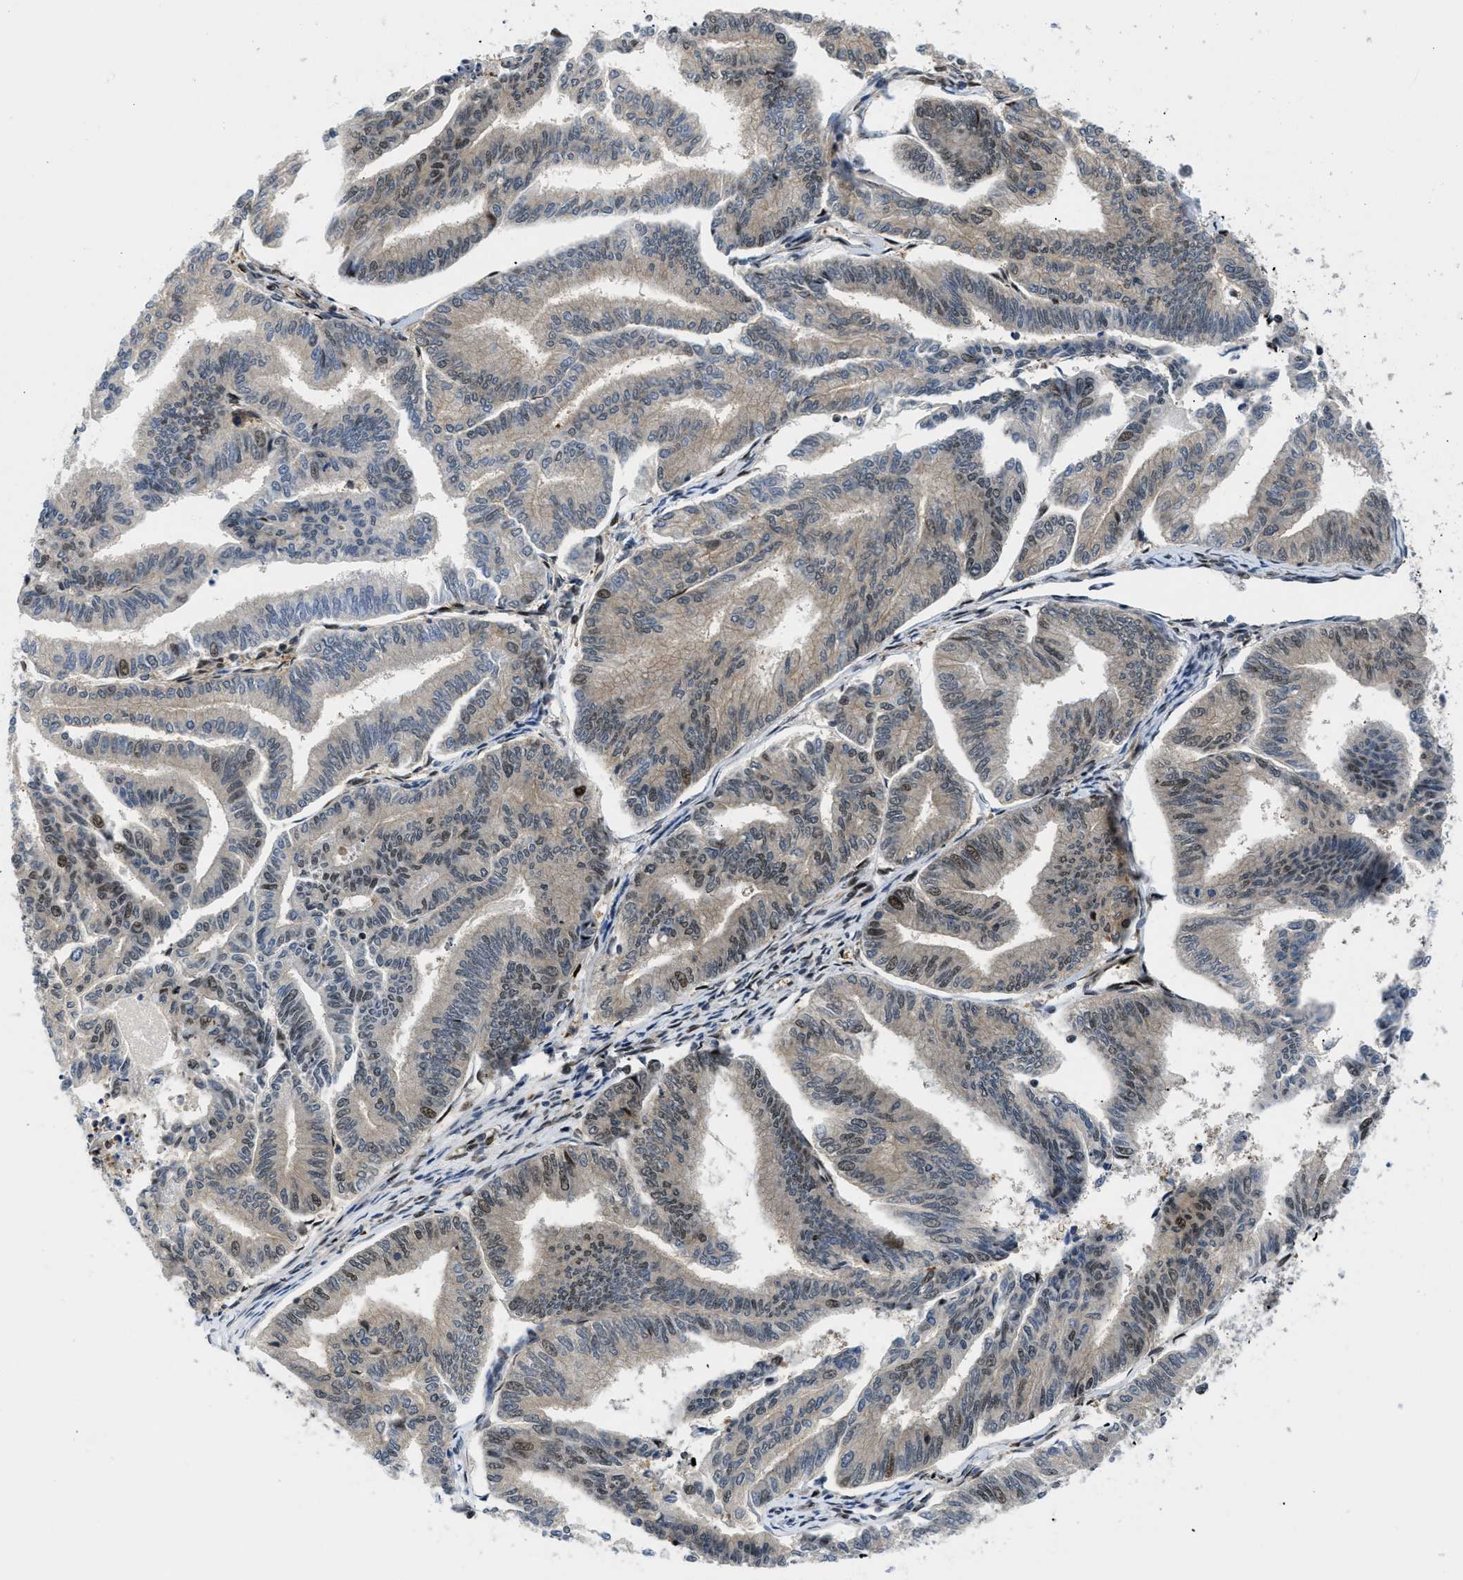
{"staining": {"intensity": "moderate", "quantity": "25%-75%", "location": "nuclear"}, "tissue": "endometrial cancer", "cell_type": "Tumor cells", "image_type": "cancer", "snomed": [{"axis": "morphology", "description": "Adenocarcinoma, NOS"}, {"axis": "topography", "description": "Endometrium"}], "caption": "Immunohistochemical staining of endometrial cancer (adenocarcinoma) displays medium levels of moderate nuclear staining in approximately 25%-75% of tumor cells.", "gene": "SLC29A2", "patient": {"sex": "female", "age": 79}}